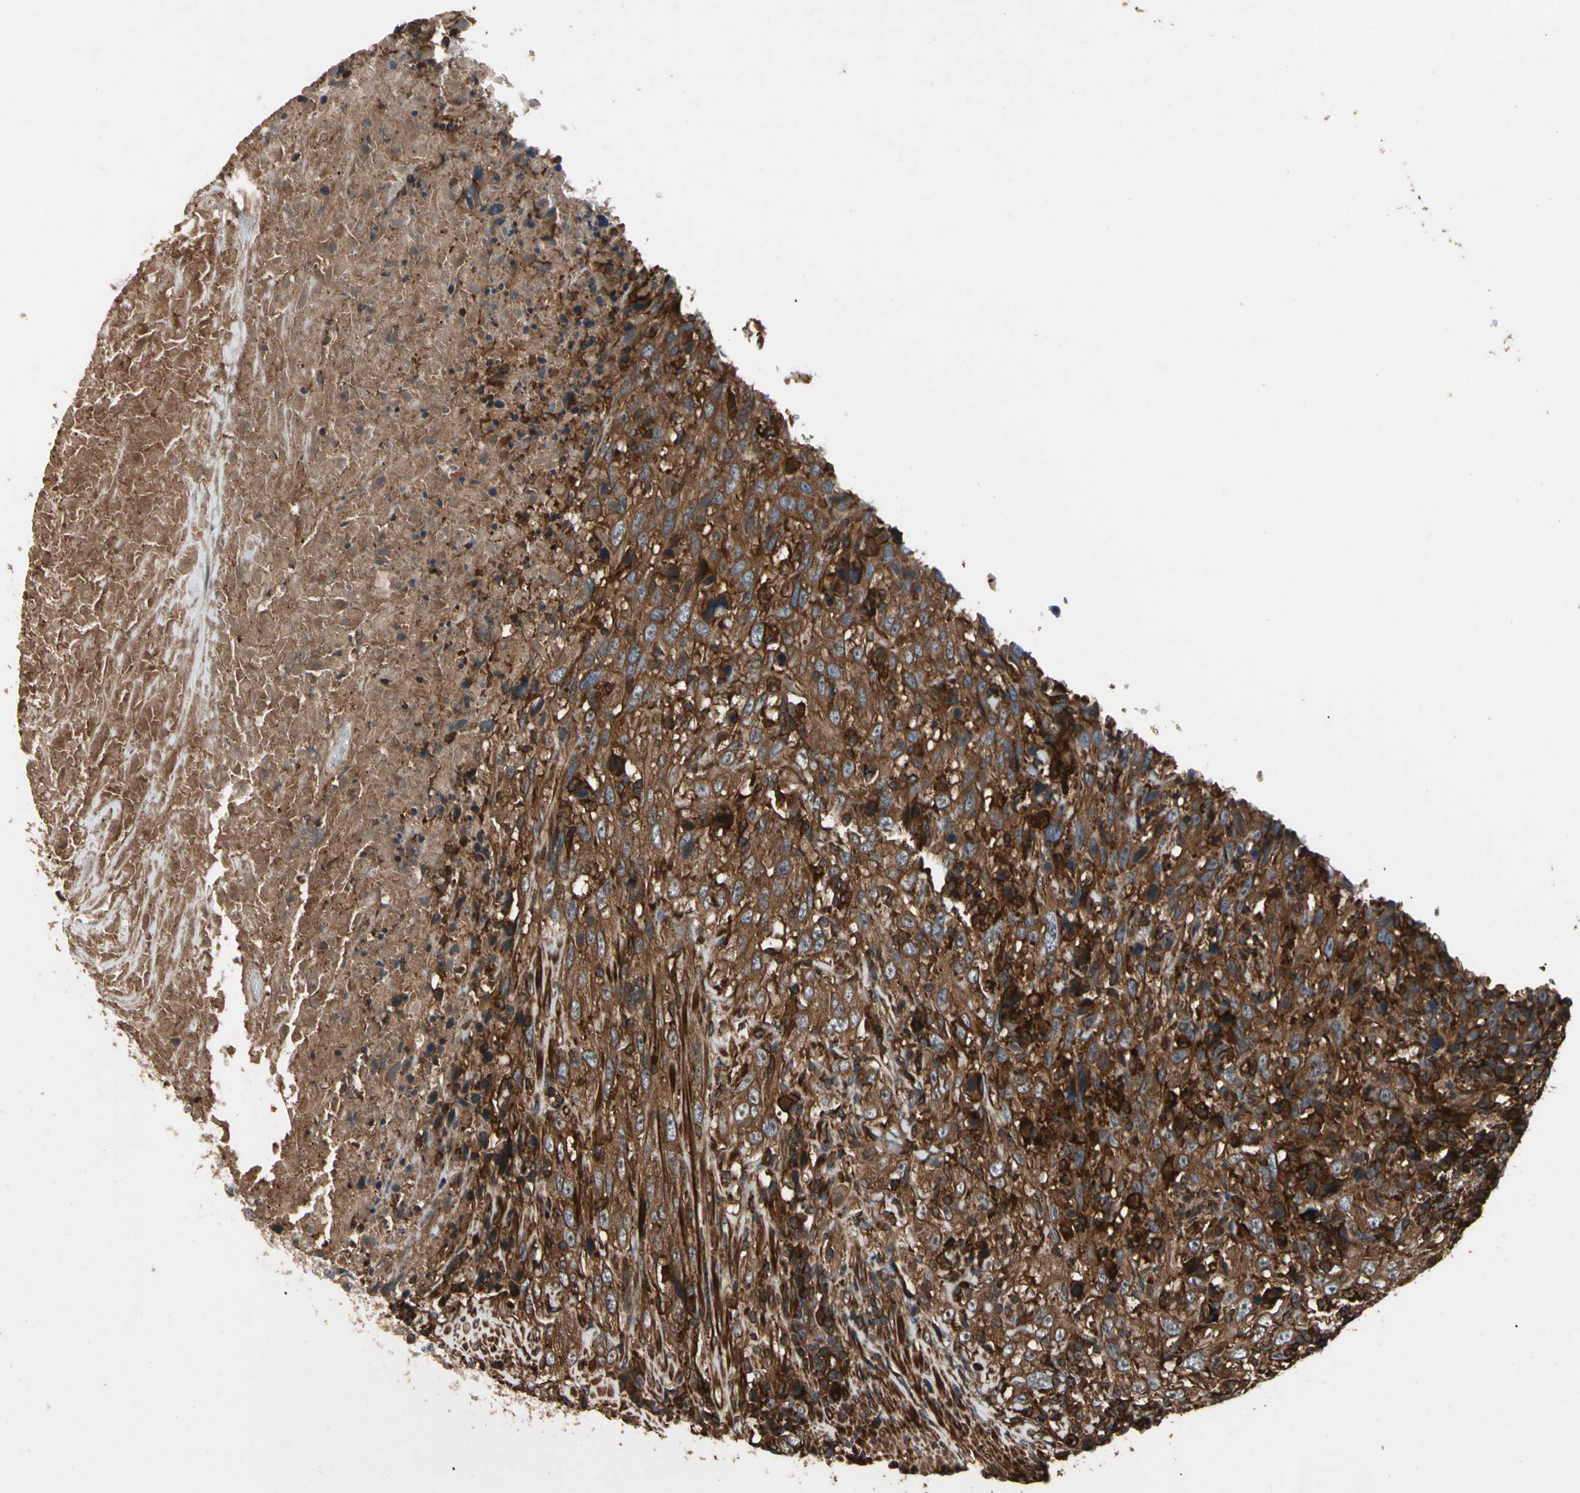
{"staining": {"intensity": "strong", "quantity": ">75%", "location": "cytoplasmic/membranous"}, "tissue": "urothelial cancer", "cell_type": "Tumor cells", "image_type": "cancer", "snomed": [{"axis": "morphology", "description": "Urothelial carcinoma, High grade"}, {"axis": "topography", "description": "Urinary bladder"}], "caption": "Urothelial cancer stained for a protein (brown) demonstrates strong cytoplasmic/membranous positive positivity in about >75% of tumor cells.", "gene": "AGBL2", "patient": {"sex": "male", "age": 61}}